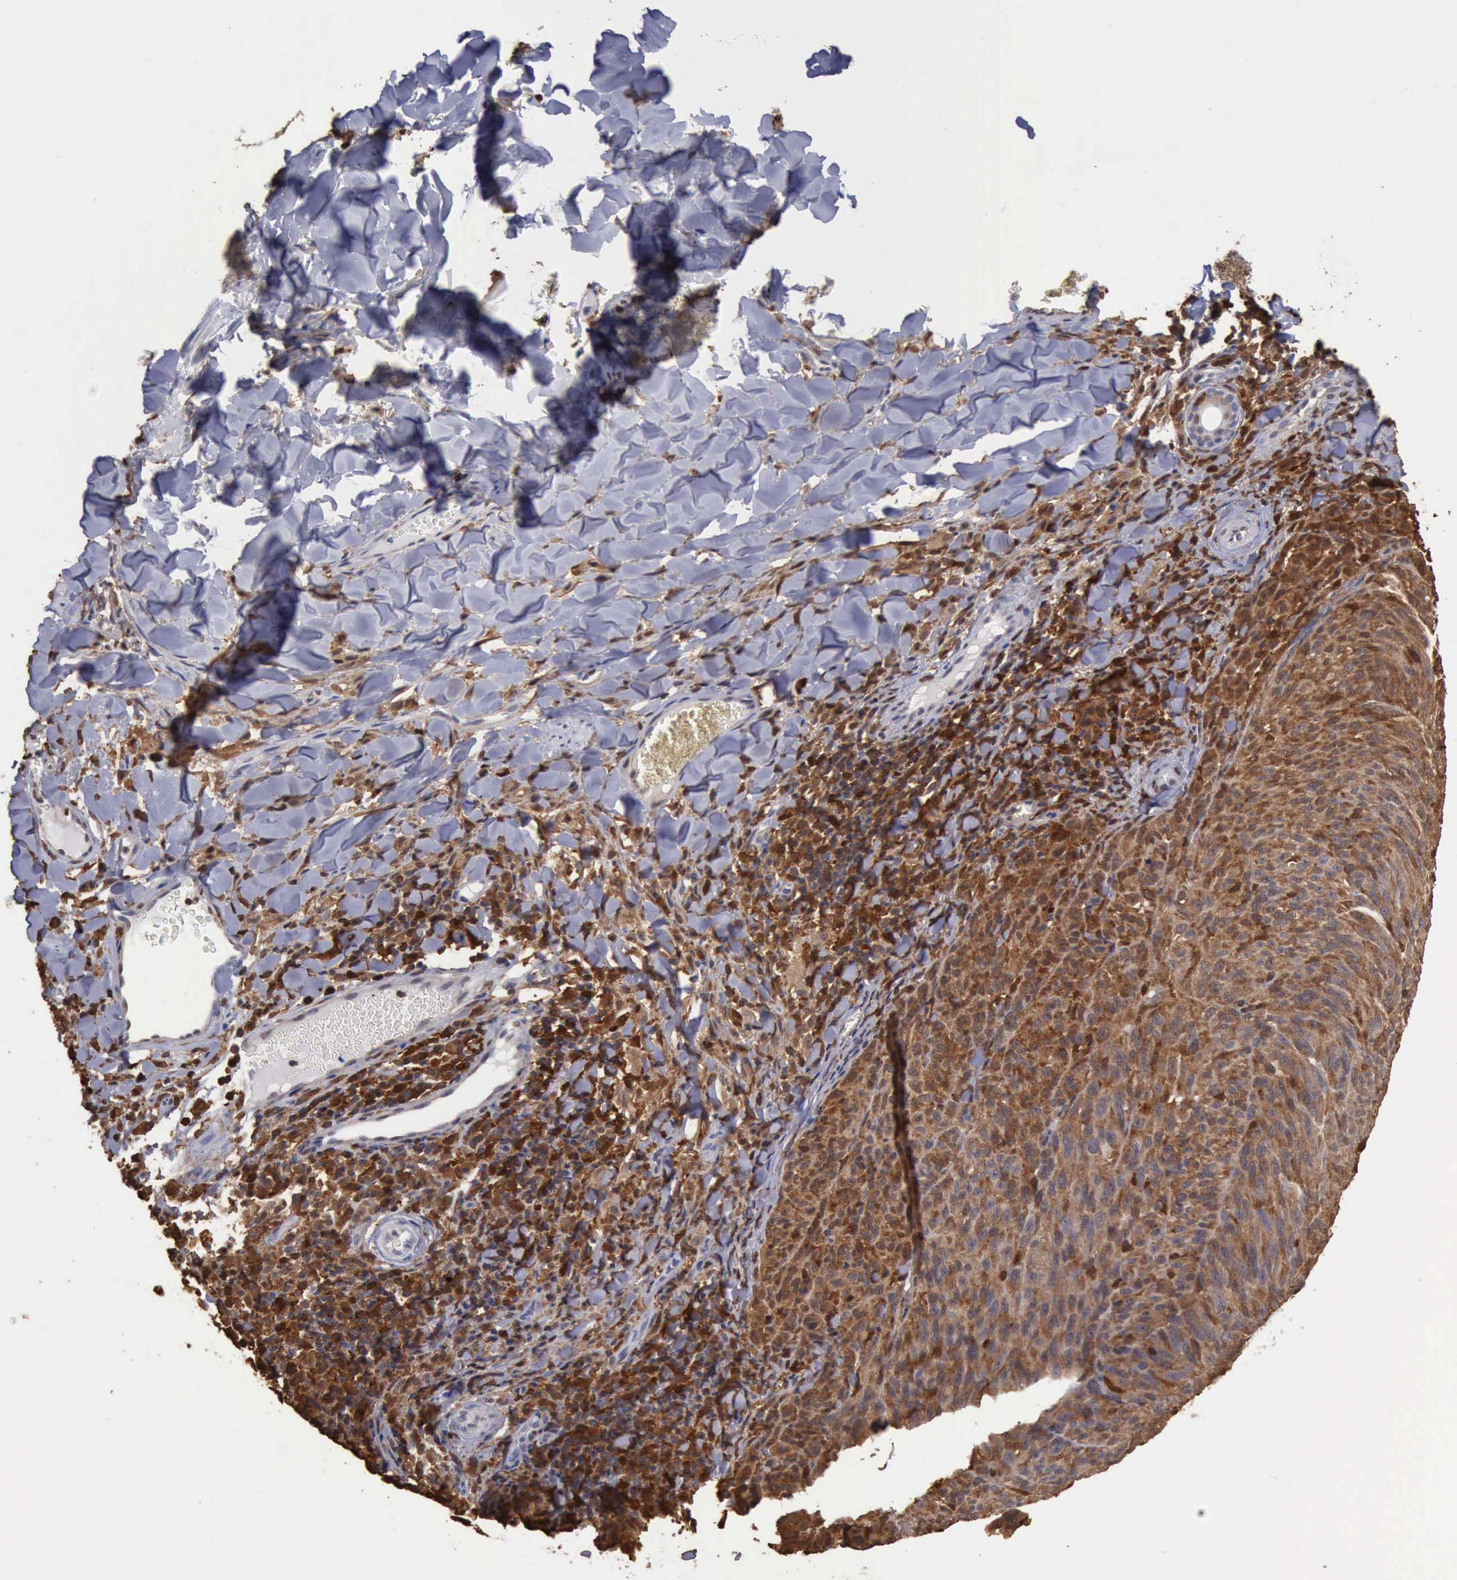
{"staining": {"intensity": "strong", "quantity": ">75%", "location": "cytoplasmic/membranous,nuclear"}, "tissue": "melanoma", "cell_type": "Tumor cells", "image_type": "cancer", "snomed": [{"axis": "morphology", "description": "Malignant melanoma, NOS"}, {"axis": "topography", "description": "Skin"}], "caption": "Melanoma was stained to show a protein in brown. There is high levels of strong cytoplasmic/membranous and nuclear expression in approximately >75% of tumor cells.", "gene": "STAT1", "patient": {"sex": "male", "age": 76}}